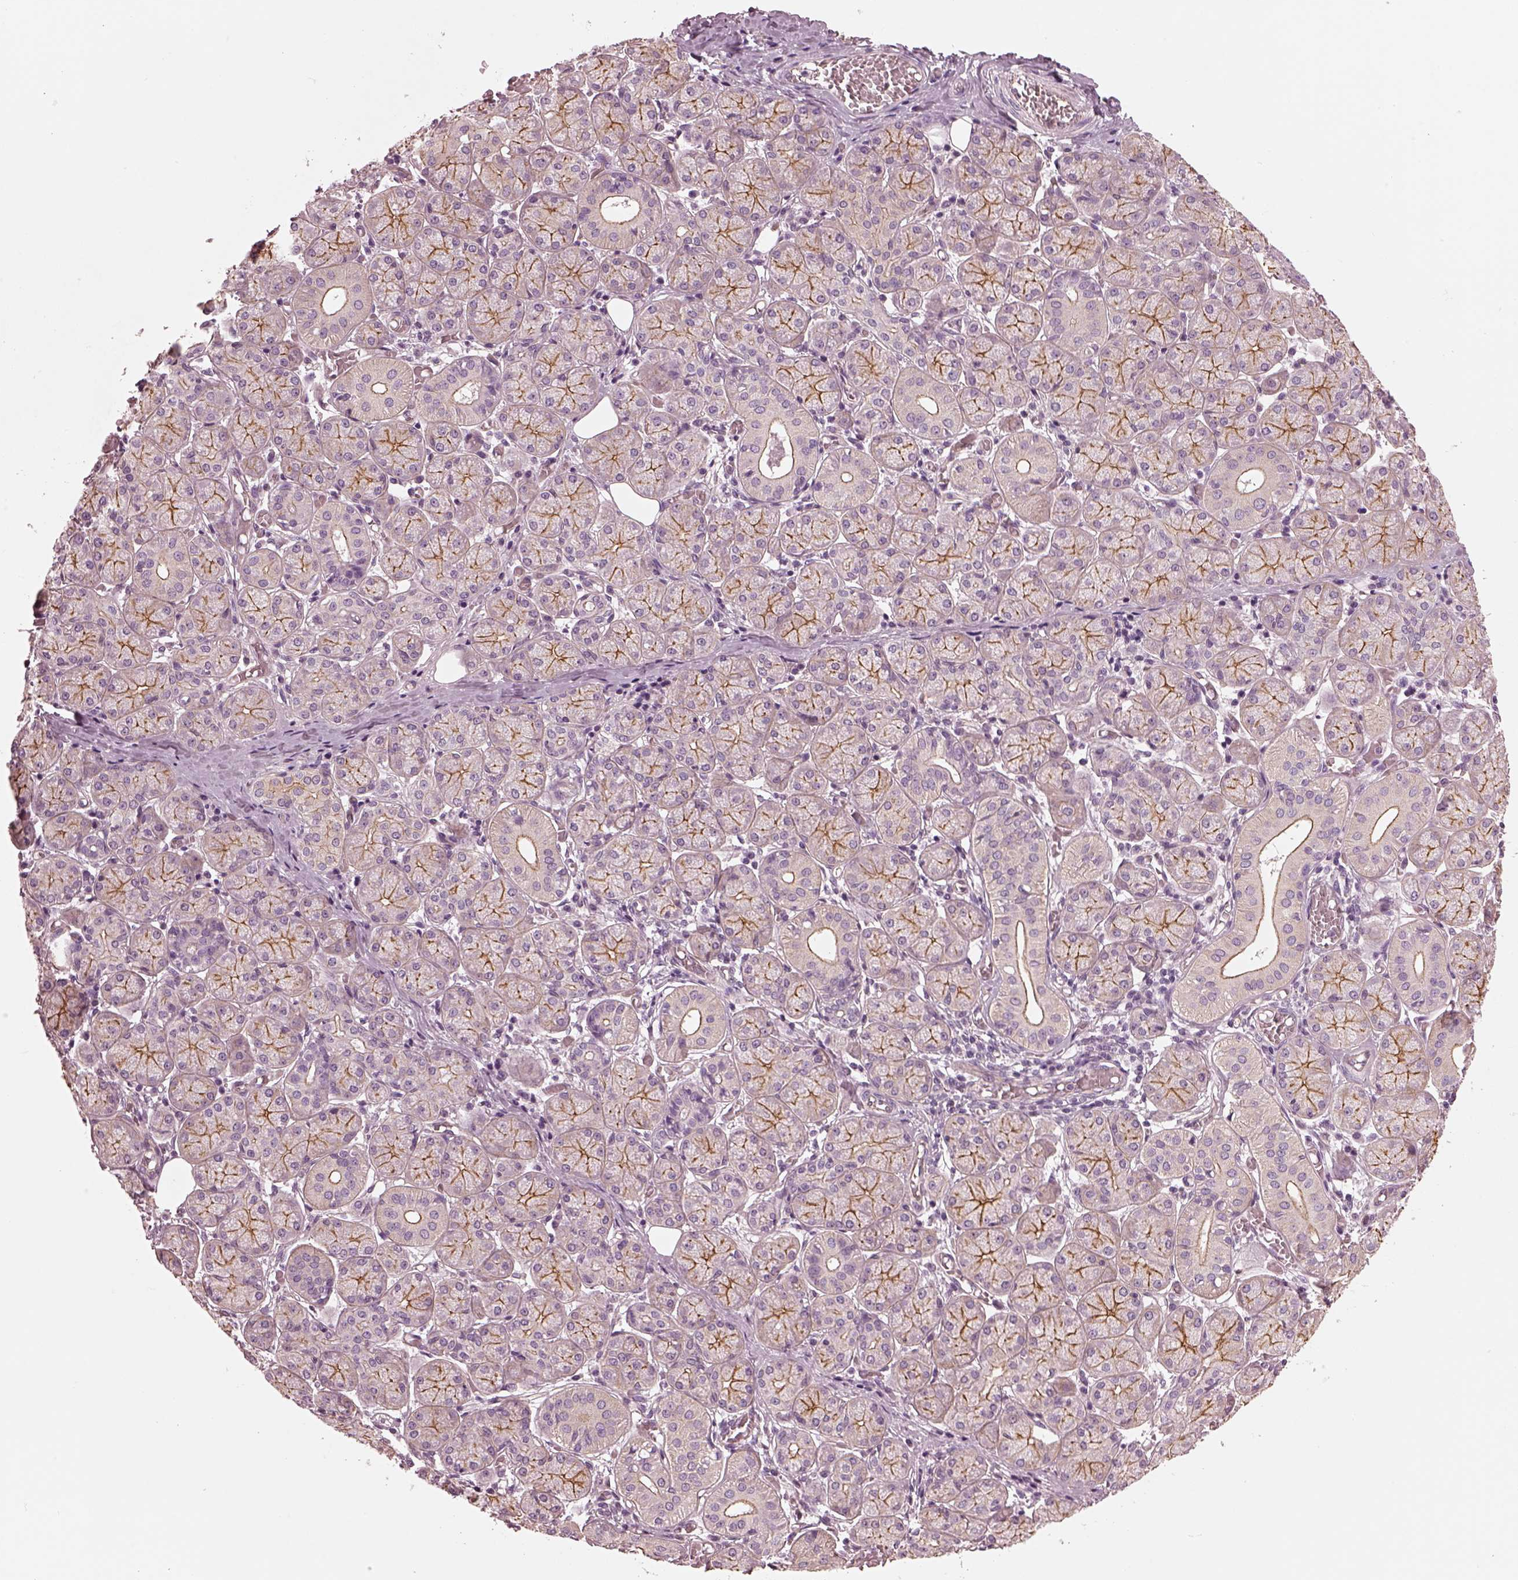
{"staining": {"intensity": "moderate", "quantity": ">75%", "location": "cytoplasmic/membranous"}, "tissue": "salivary gland", "cell_type": "Glandular cells", "image_type": "normal", "snomed": [{"axis": "morphology", "description": "Normal tissue, NOS"}, {"axis": "topography", "description": "Salivary gland"}, {"axis": "topography", "description": "Peripheral nerve tissue"}], "caption": "Immunohistochemical staining of unremarkable human salivary gland shows medium levels of moderate cytoplasmic/membranous positivity in about >75% of glandular cells.", "gene": "ODAD1", "patient": {"sex": "female", "age": 24}}